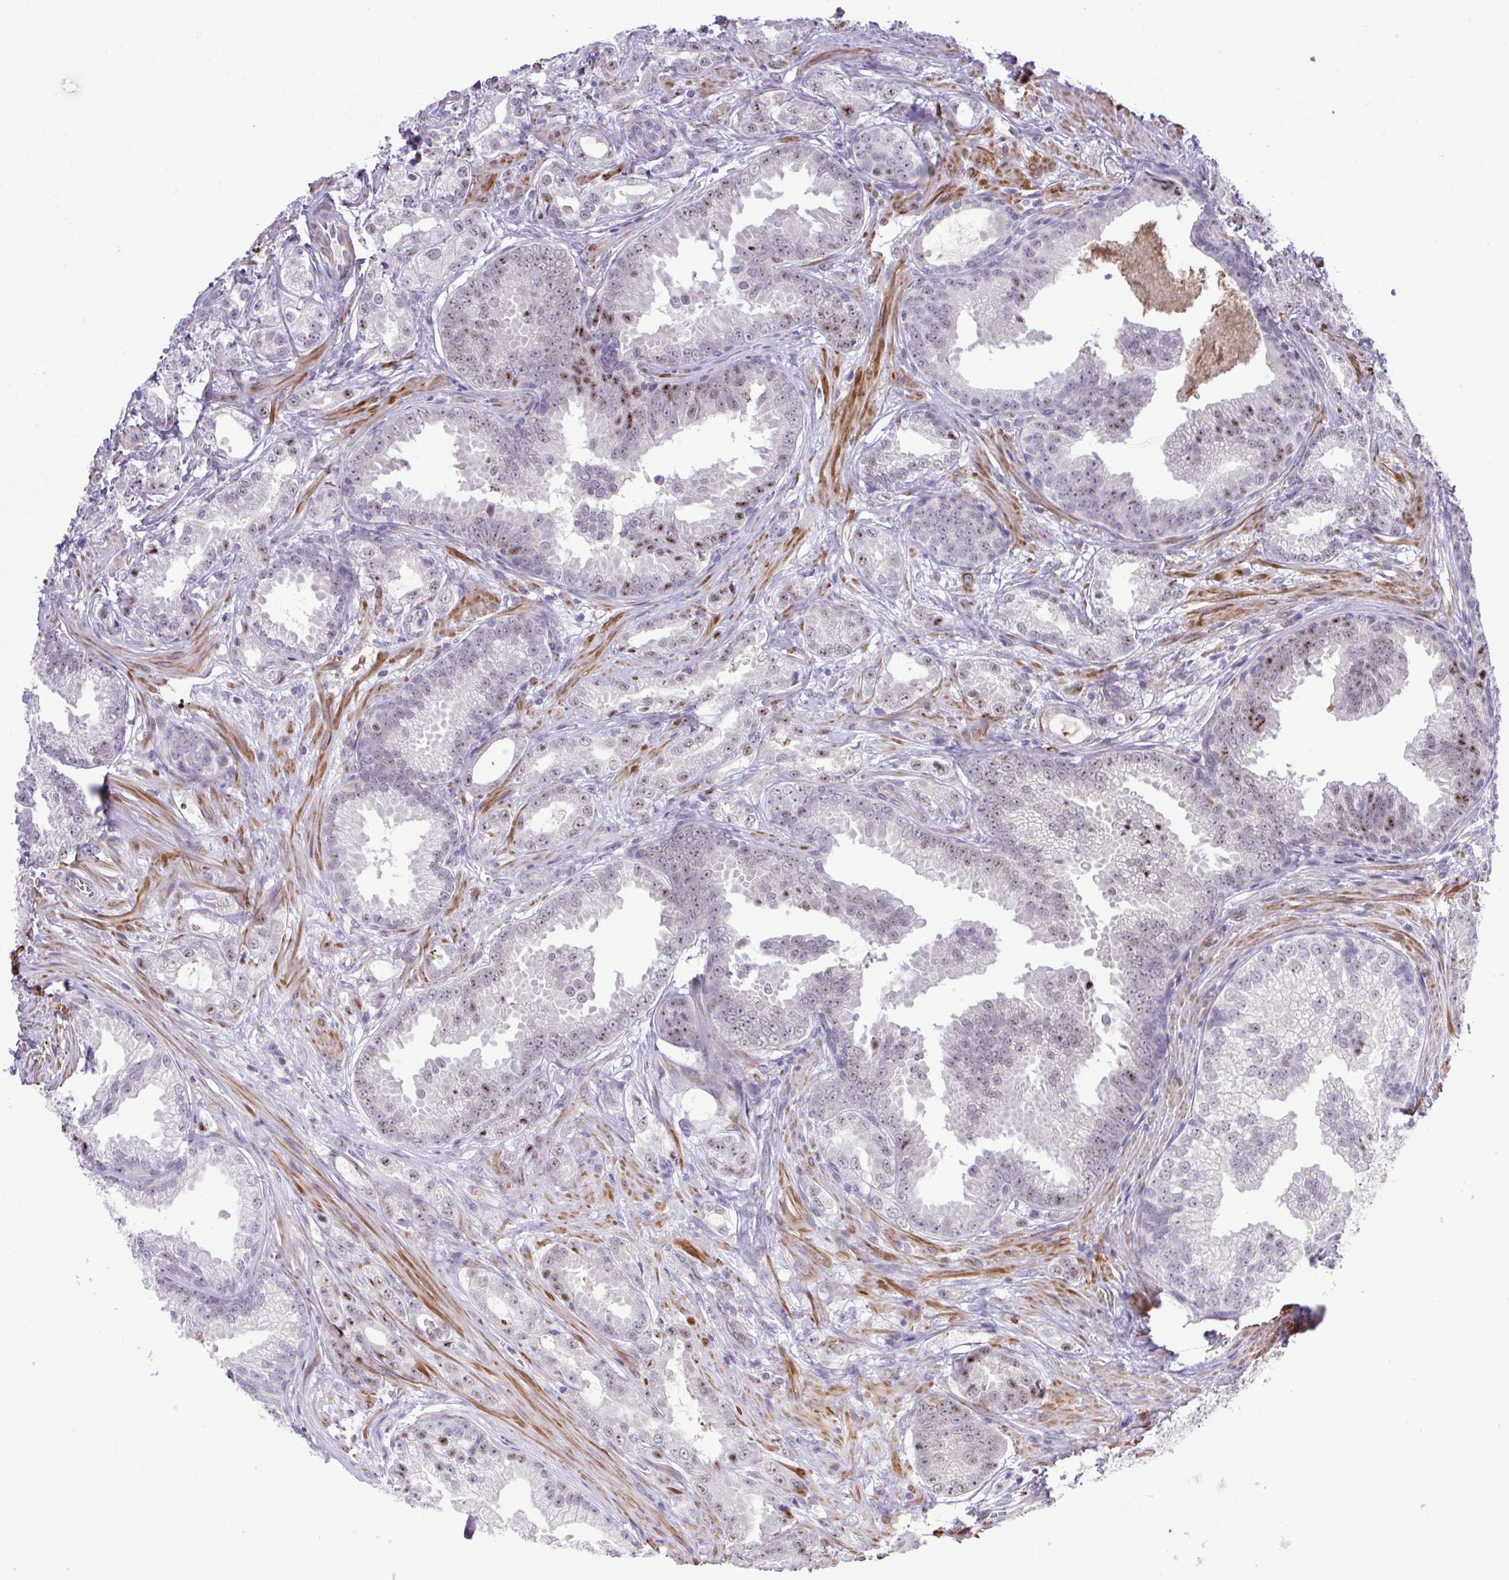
{"staining": {"intensity": "negative", "quantity": "none", "location": "none"}, "tissue": "prostate cancer", "cell_type": "Tumor cells", "image_type": "cancer", "snomed": [{"axis": "morphology", "description": "Adenocarcinoma, Low grade"}, {"axis": "topography", "description": "Prostate"}], "caption": "The IHC micrograph has no significant staining in tumor cells of low-grade adenocarcinoma (prostate) tissue.", "gene": "ERG", "patient": {"sex": "male", "age": 65}}